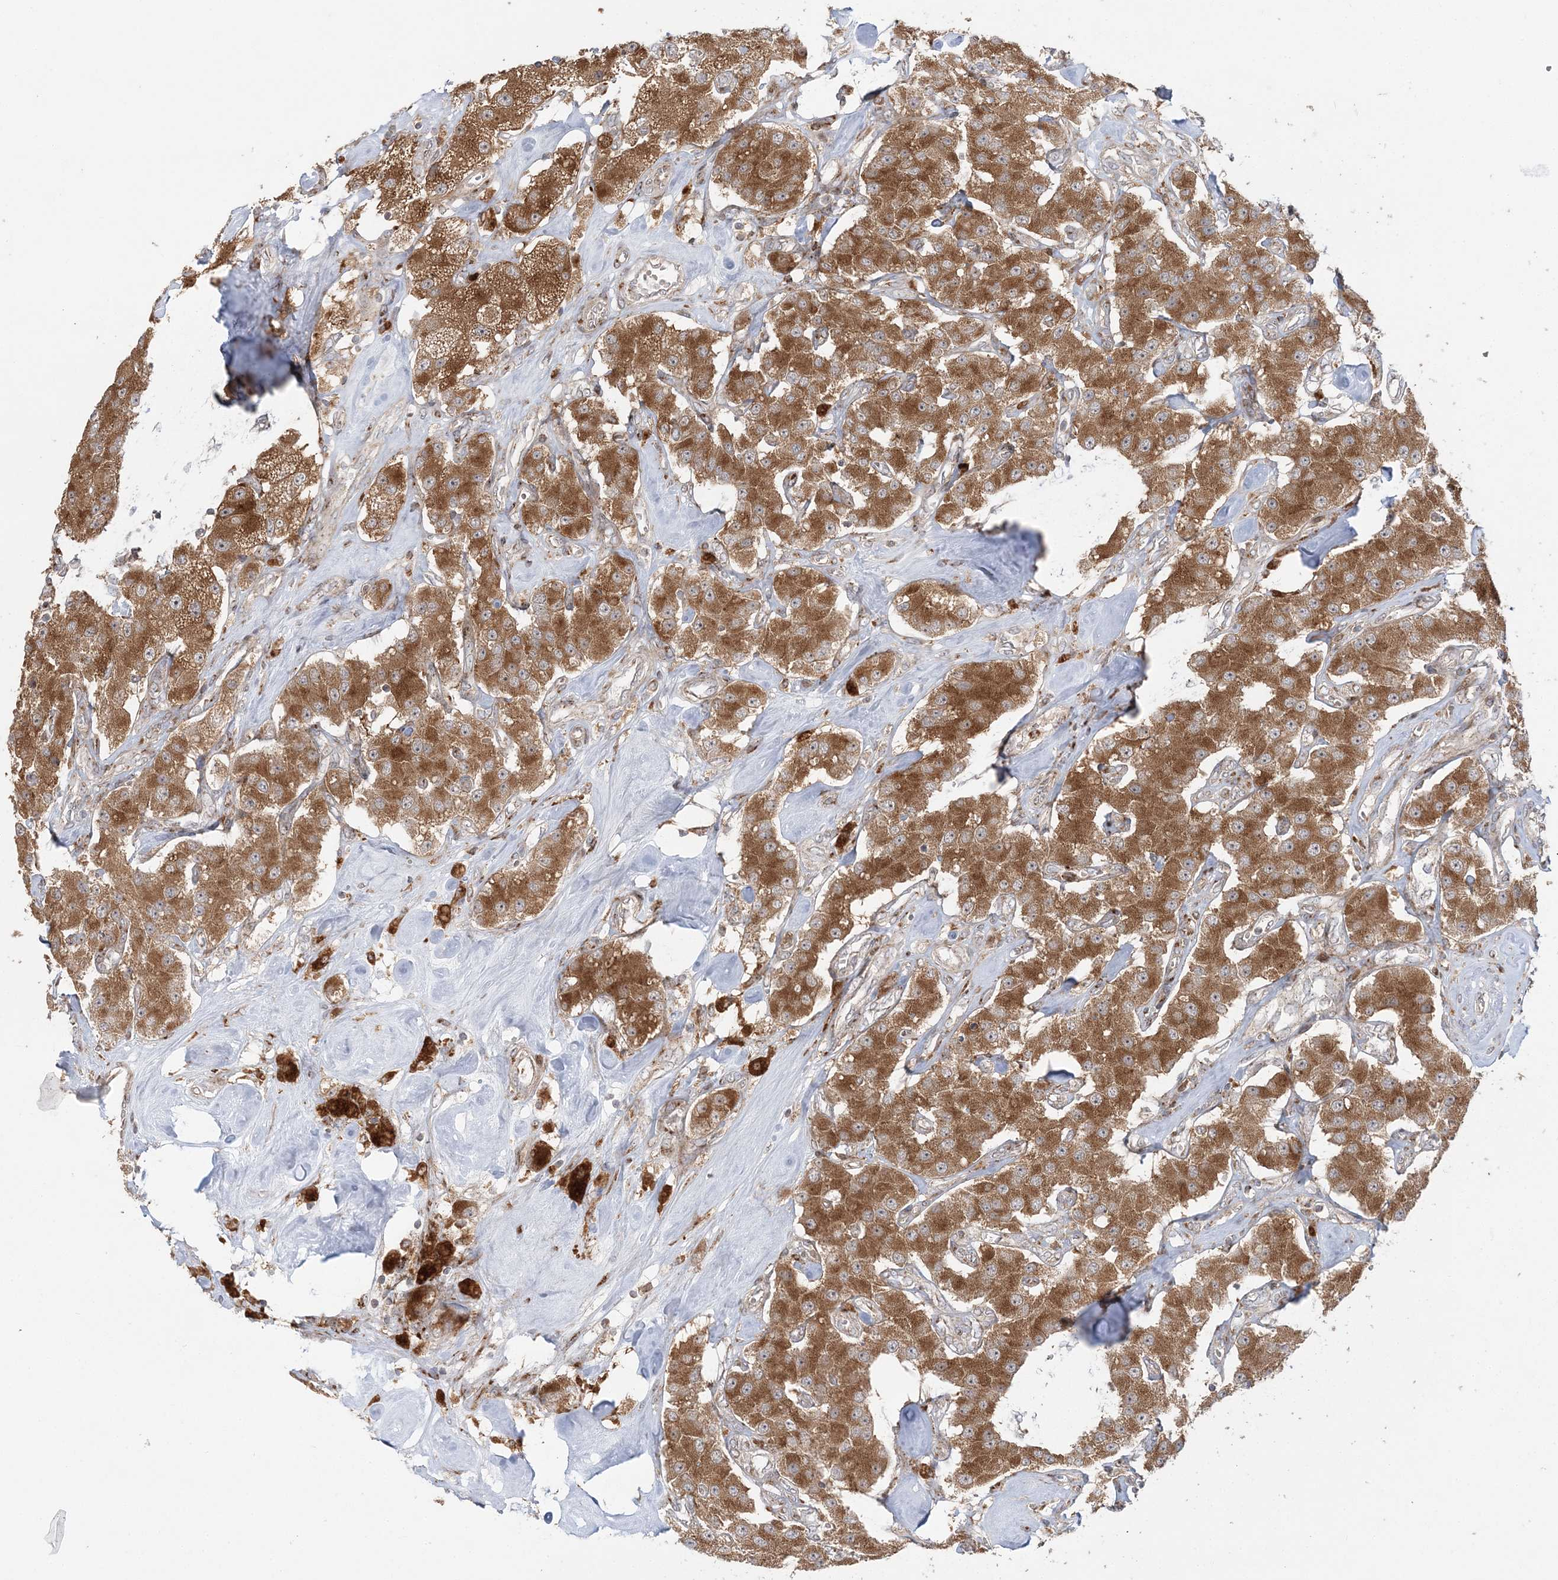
{"staining": {"intensity": "moderate", "quantity": ">75%", "location": "cytoplasmic/membranous"}, "tissue": "carcinoid", "cell_type": "Tumor cells", "image_type": "cancer", "snomed": [{"axis": "morphology", "description": "Carcinoid, malignant, NOS"}, {"axis": "topography", "description": "Pancreas"}], "caption": "Human malignant carcinoid stained with a brown dye shows moderate cytoplasmic/membranous positive positivity in about >75% of tumor cells.", "gene": "ABCC3", "patient": {"sex": "male", "age": 41}}